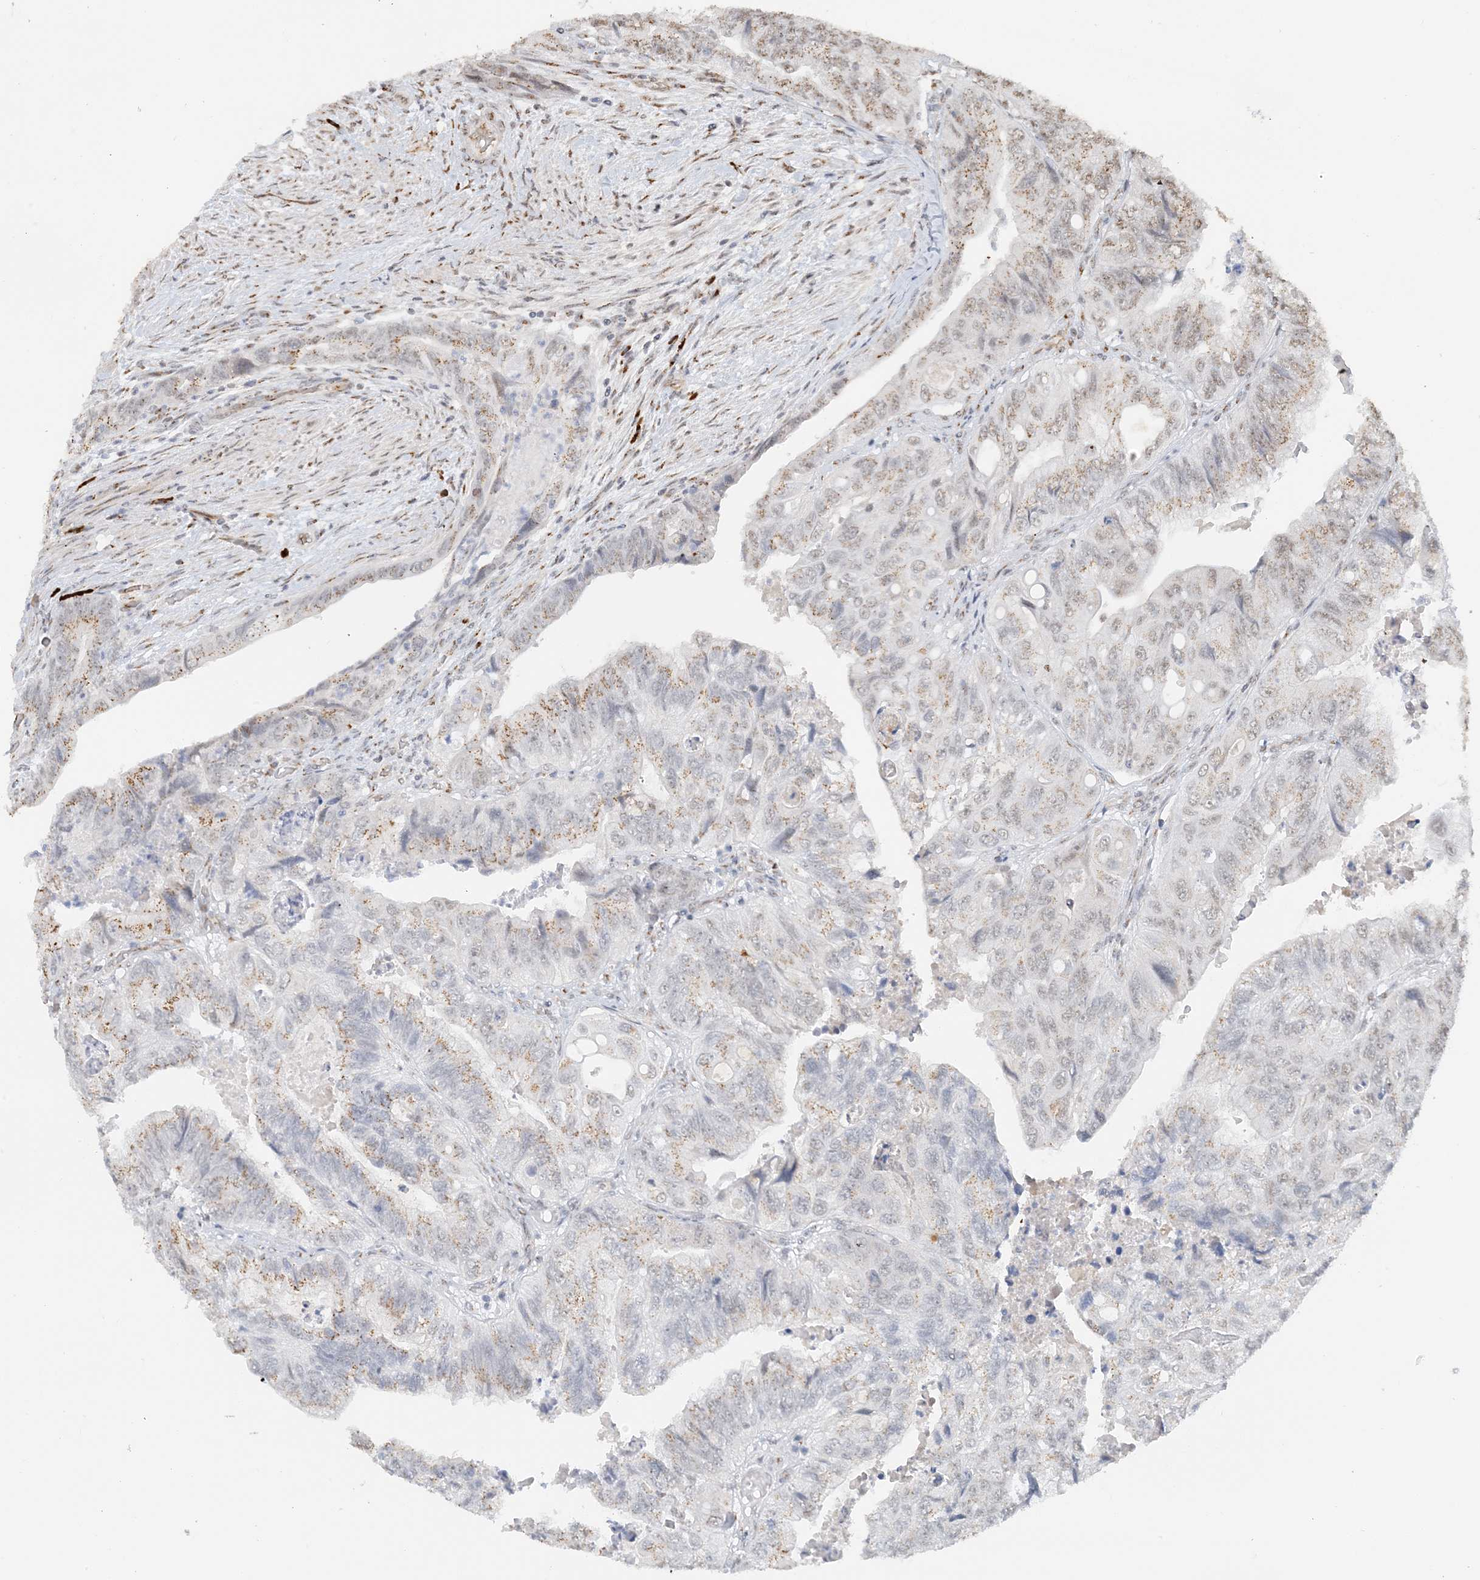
{"staining": {"intensity": "moderate", "quantity": "<25%", "location": "cytoplasmic/membranous"}, "tissue": "colorectal cancer", "cell_type": "Tumor cells", "image_type": "cancer", "snomed": [{"axis": "morphology", "description": "Adenocarcinoma, NOS"}, {"axis": "topography", "description": "Rectum"}], "caption": "Protein staining by IHC demonstrates moderate cytoplasmic/membranous positivity in about <25% of tumor cells in colorectal adenocarcinoma. (DAB (3,3'-diaminobenzidine) IHC with brightfield microscopy, high magnification).", "gene": "ZCCHC4", "patient": {"sex": "male", "age": 63}}